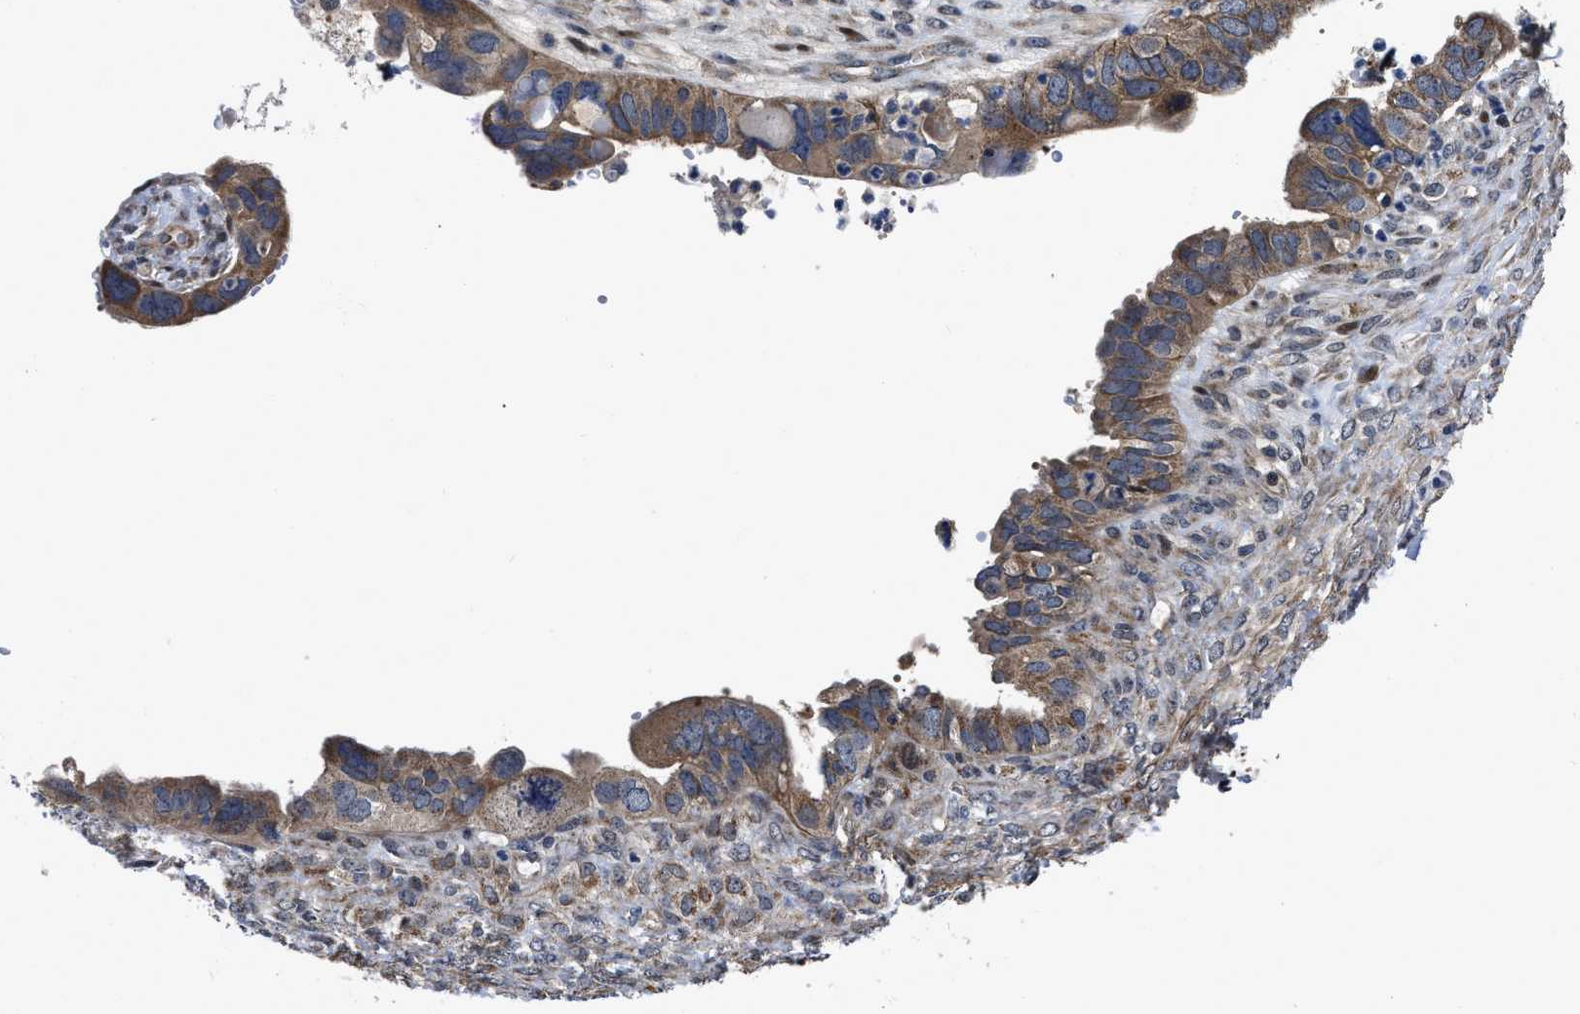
{"staining": {"intensity": "moderate", "quantity": ">75%", "location": "cytoplasmic/membranous"}, "tissue": "ovarian cancer", "cell_type": "Tumor cells", "image_type": "cancer", "snomed": [{"axis": "morphology", "description": "Cystadenocarcinoma, serous, NOS"}, {"axis": "topography", "description": "Ovary"}], "caption": "High-power microscopy captured an immunohistochemistry image of ovarian serous cystadenocarcinoma, revealing moderate cytoplasmic/membranous positivity in approximately >75% of tumor cells. (DAB (3,3'-diaminobenzidine) = brown stain, brightfield microscopy at high magnification).", "gene": "PPWD1", "patient": {"sex": "female", "age": 79}}